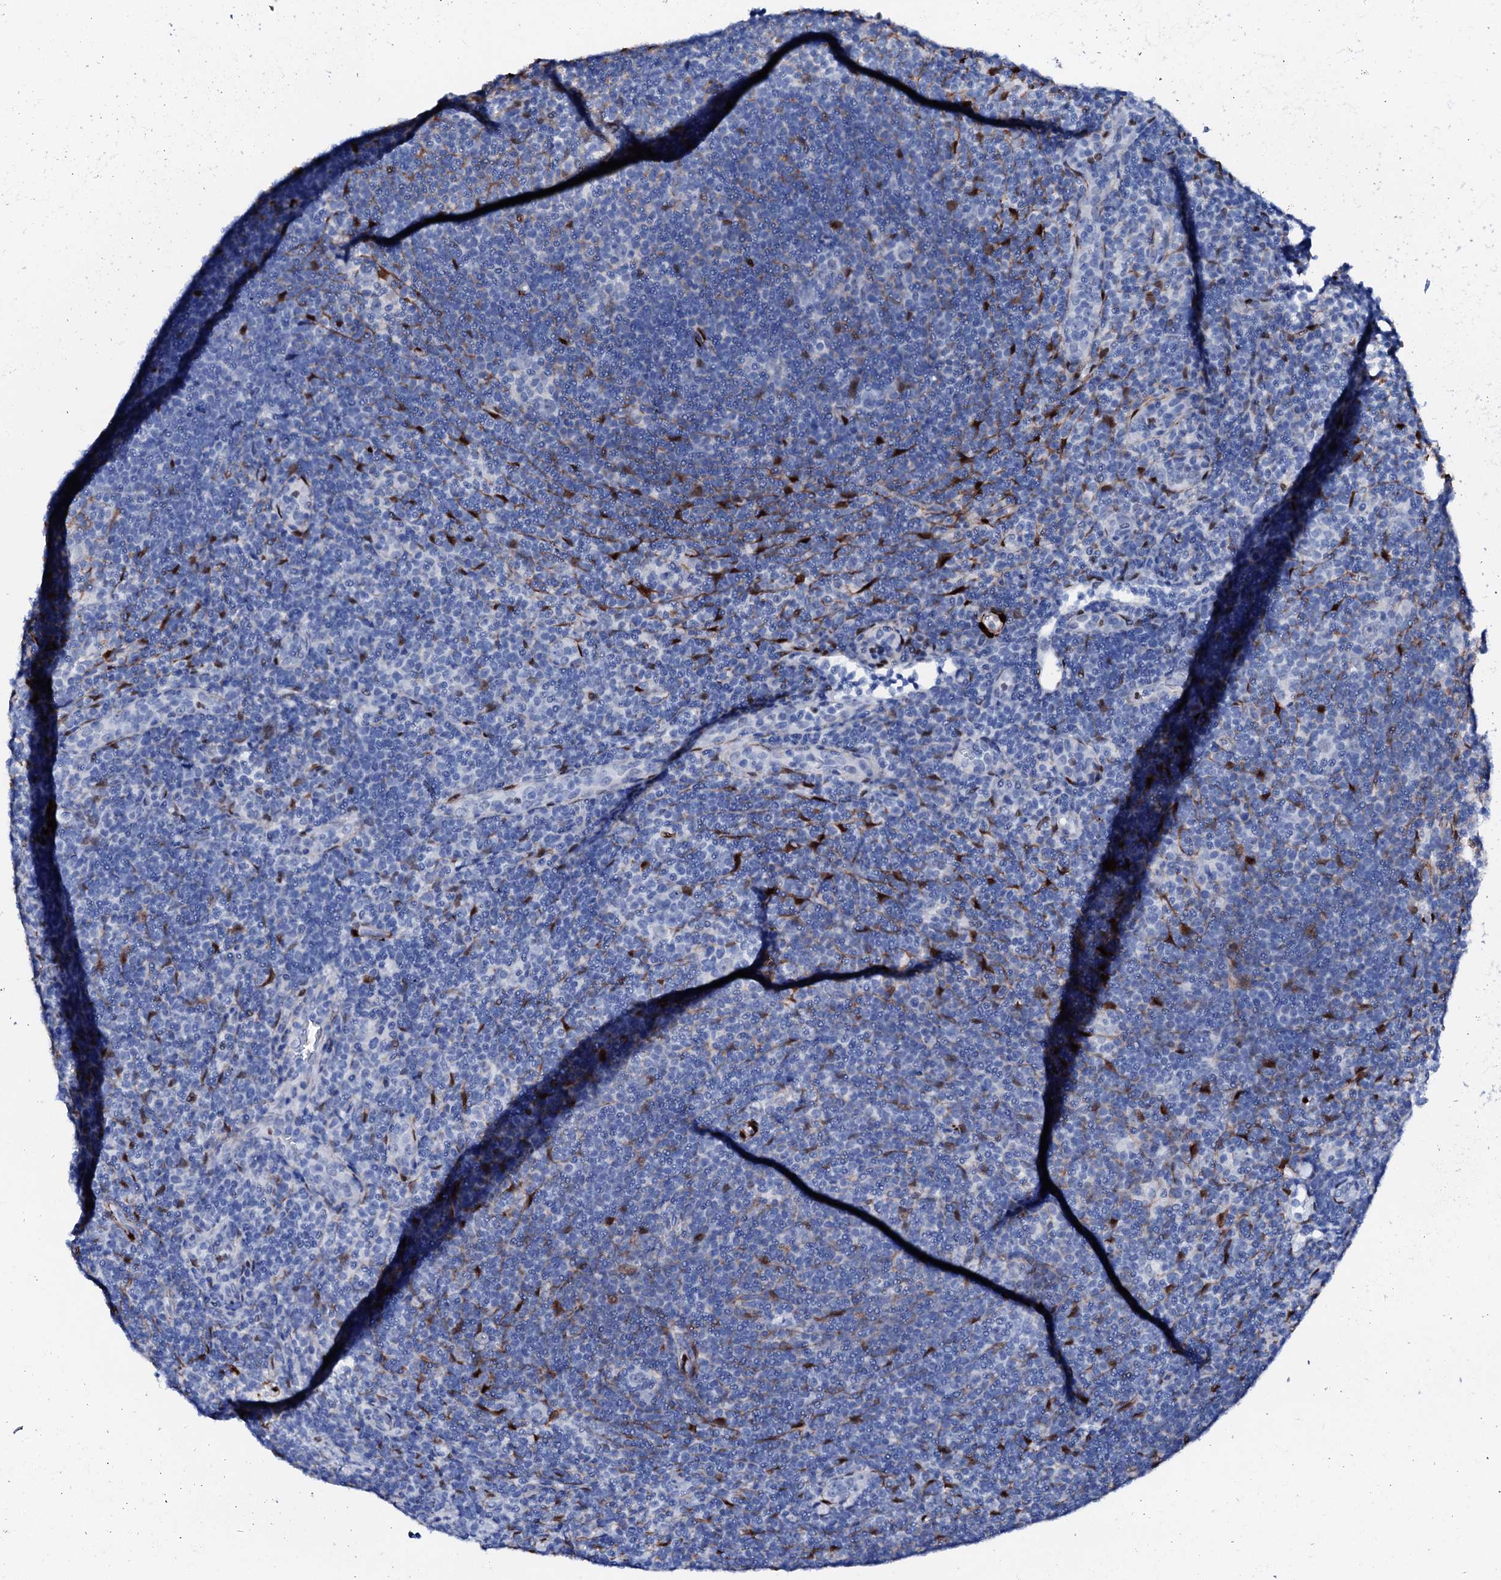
{"staining": {"intensity": "negative", "quantity": "none", "location": "none"}, "tissue": "lymphoma", "cell_type": "Tumor cells", "image_type": "cancer", "snomed": [{"axis": "morphology", "description": "Hodgkin's disease, NOS"}, {"axis": "topography", "description": "Lymph node"}], "caption": "DAB immunohistochemical staining of human lymphoma exhibits no significant staining in tumor cells.", "gene": "NRIP2", "patient": {"sex": "female", "age": 57}}